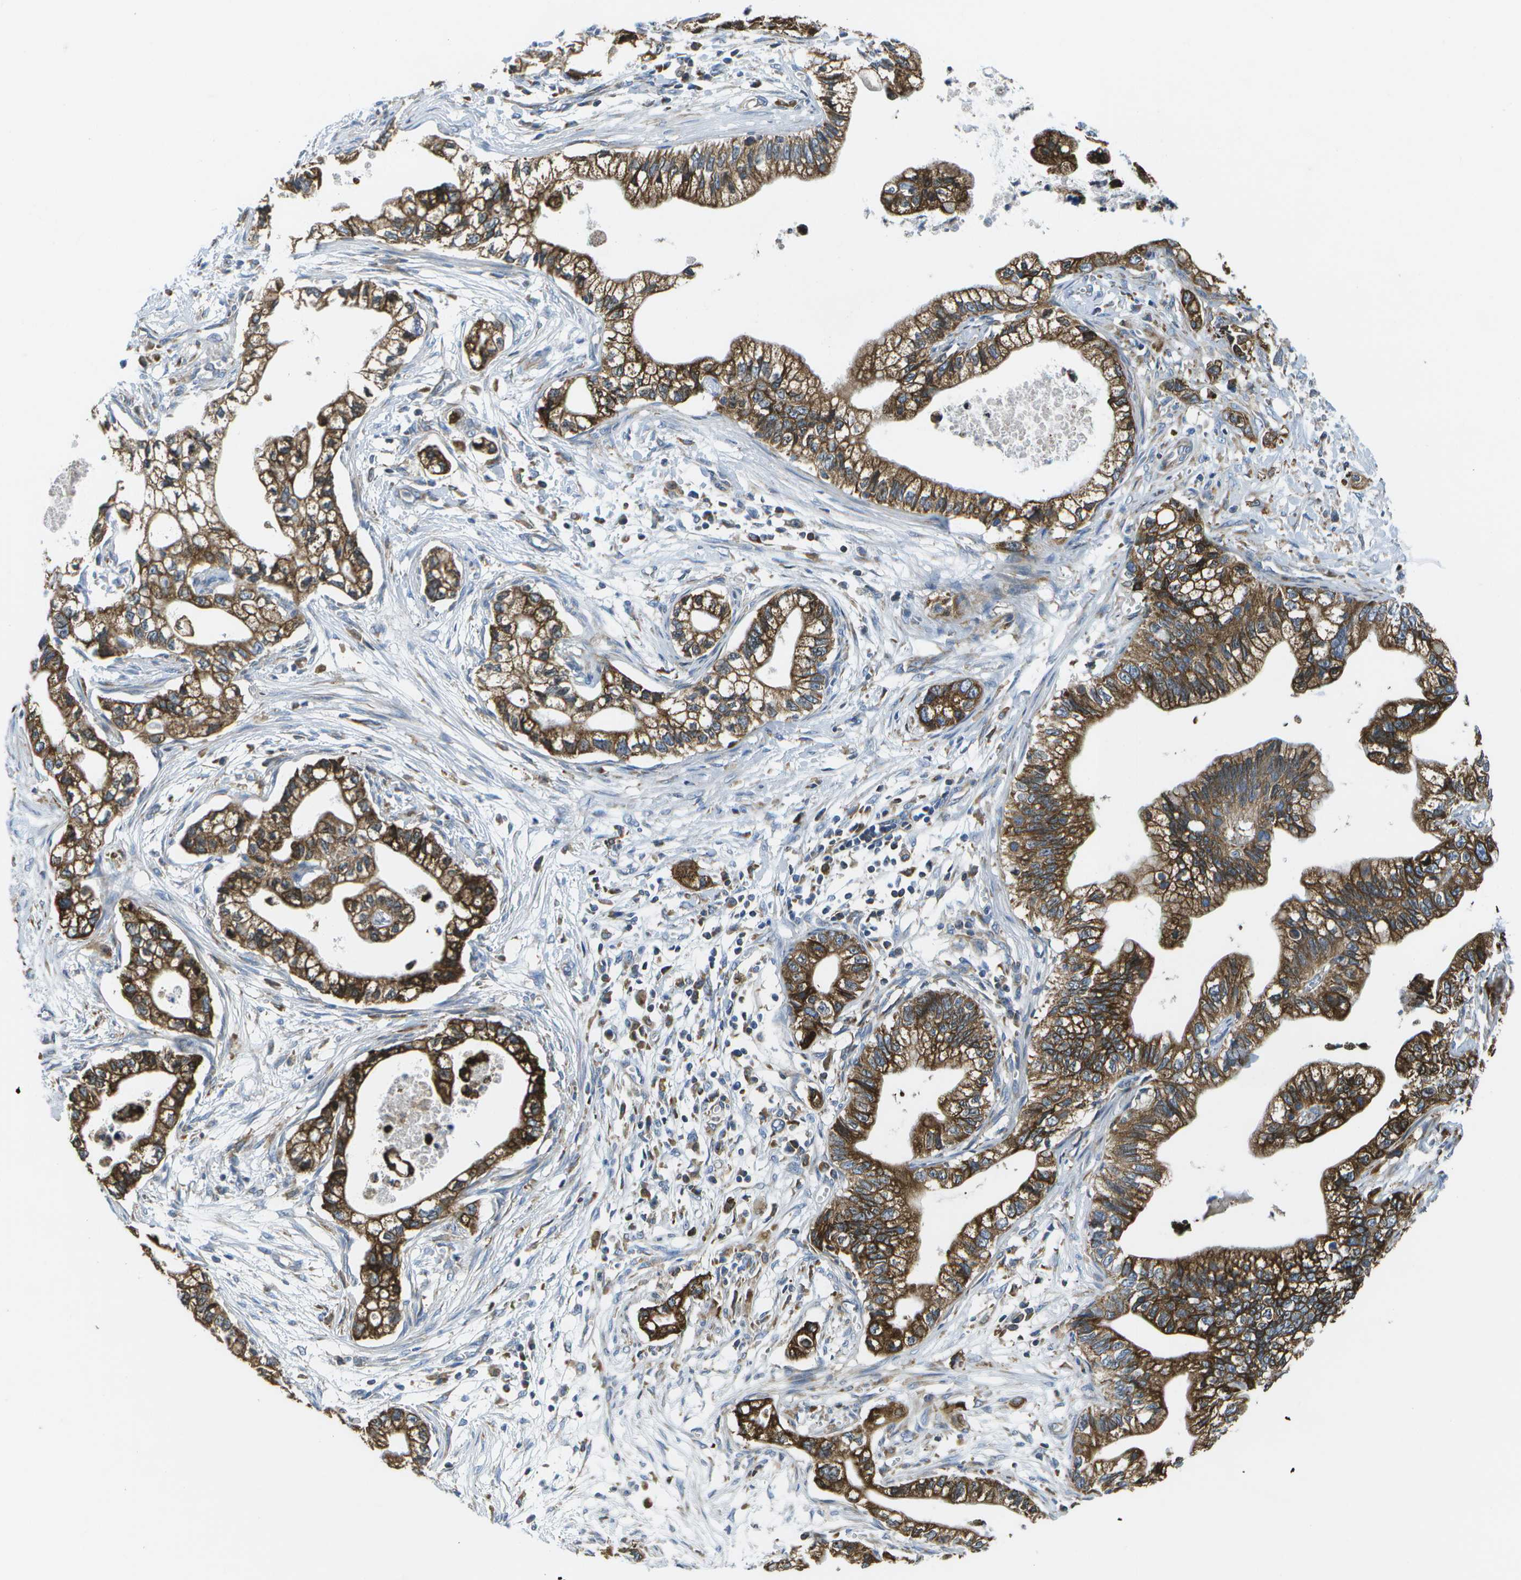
{"staining": {"intensity": "strong", "quantity": ">75%", "location": "cytoplasmic/membranous"}, "tissue": "pancreatic cancer", "cell_type": "Tumor cells", "image_type": "cancer", "snomed": [{"axis": "morphology", "description": "Adenocarcinoma, NOS"}, {"axis": "topography", "description": "Pancreas"}], "caption": "Immunohistochemical staining of pancreatic cancer displays strong cytoplasmic/membranous protein expression in approximately >75% of tumor cells.", "gene": "GDF5", "patient": {"sex": "male", "age": 56}}